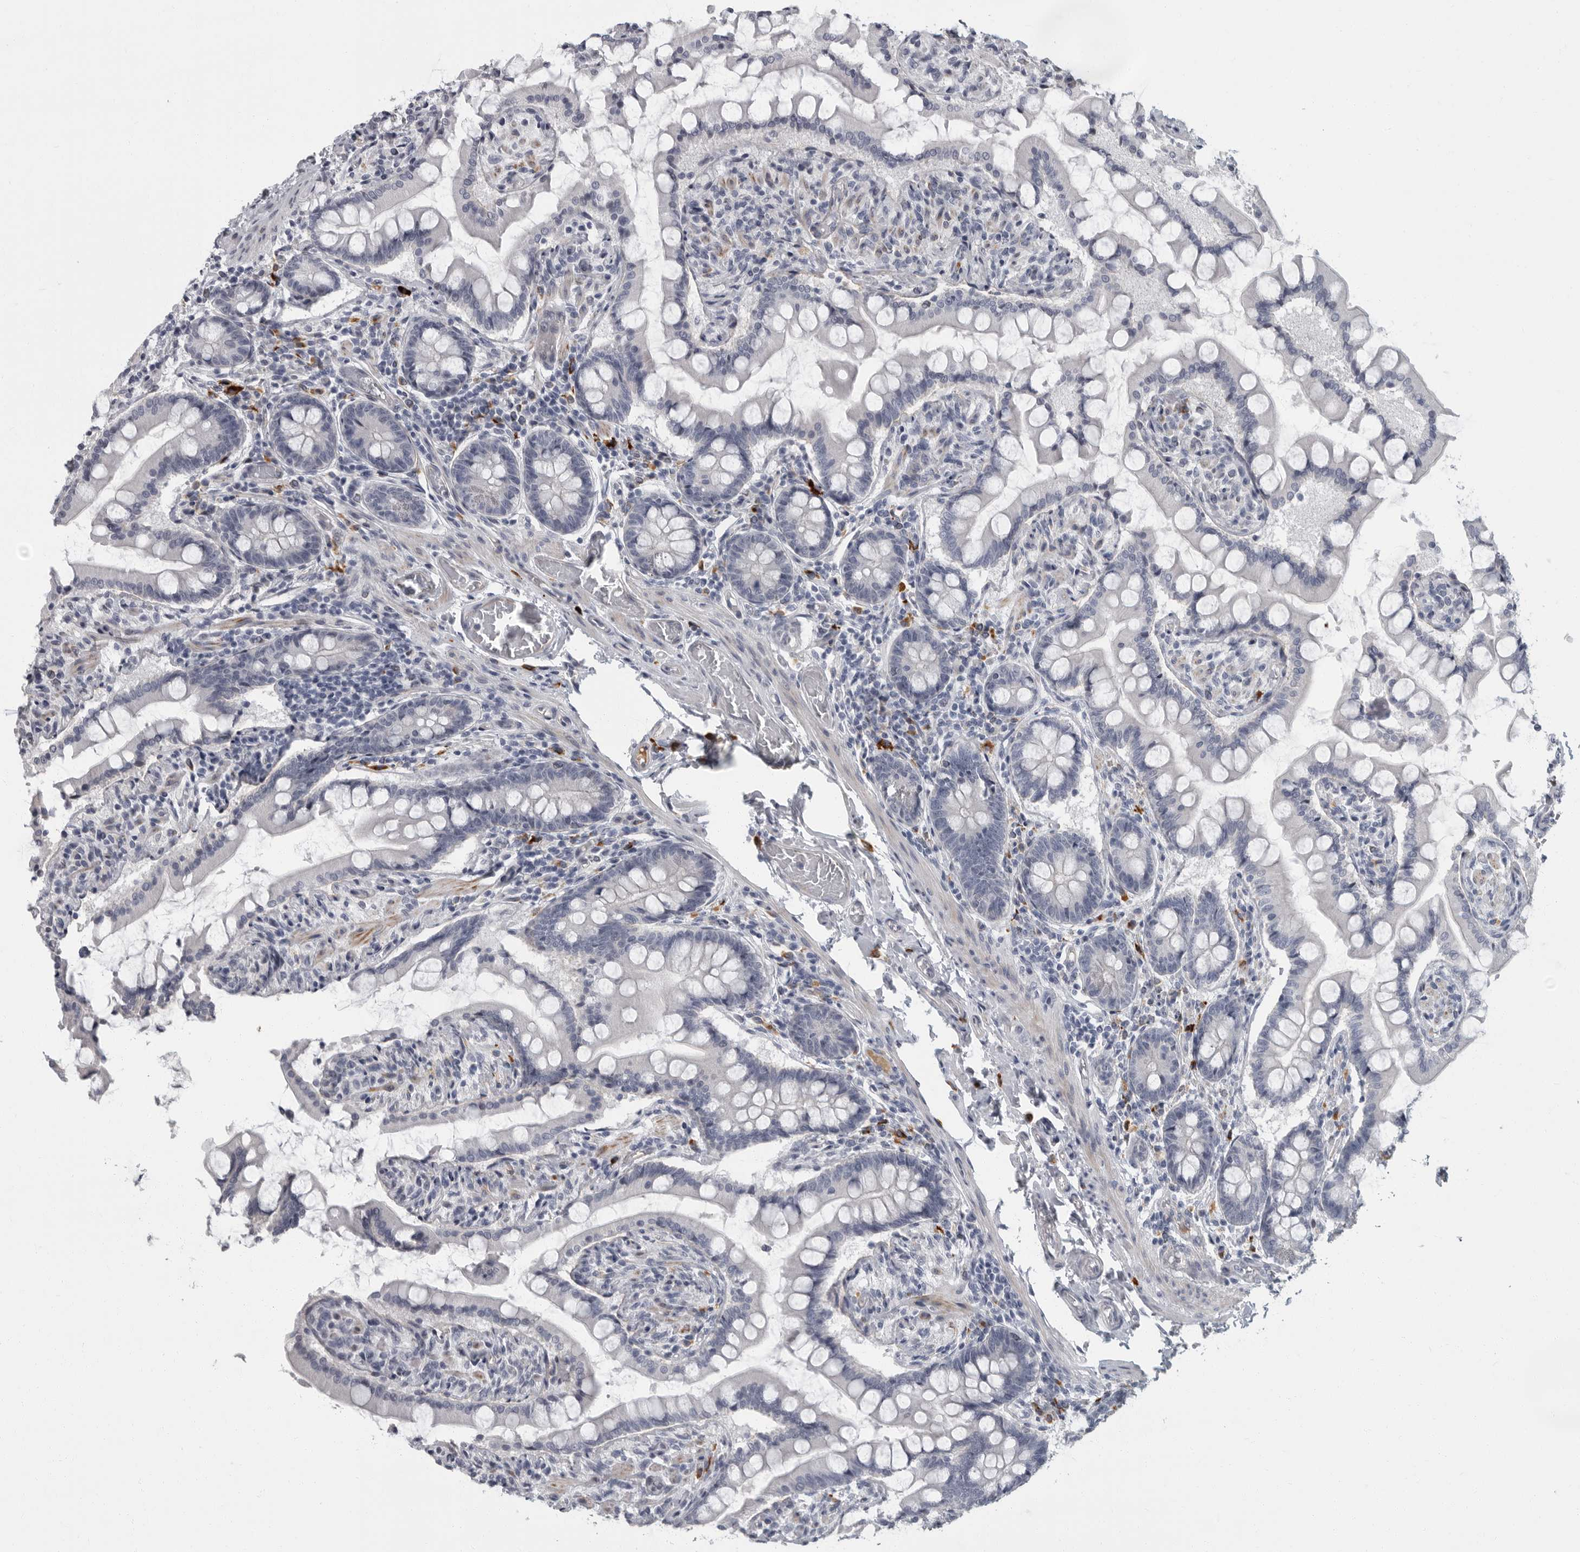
{"staining": {"intensity": "negative", "quantity": "none", "location": "none"}, "tissue": "small intestine", "cell_type": "Glandular cells", "image_type": "normal", "snomed": [{"axis": "morphology", "description": "Normal tissue, NOS"}, {"axis": "topography", "description": "Small intestine"}], "caption": "Immunohistochemical staining of normal small intestine displays no significant expression in glandular cells. (Brightfield microscopy of DAB (3,3'-diaminobenzidine) IHC at high magnification).", "gene": "SLC25A39", "patient": {"sex": "male", "age": 41}}